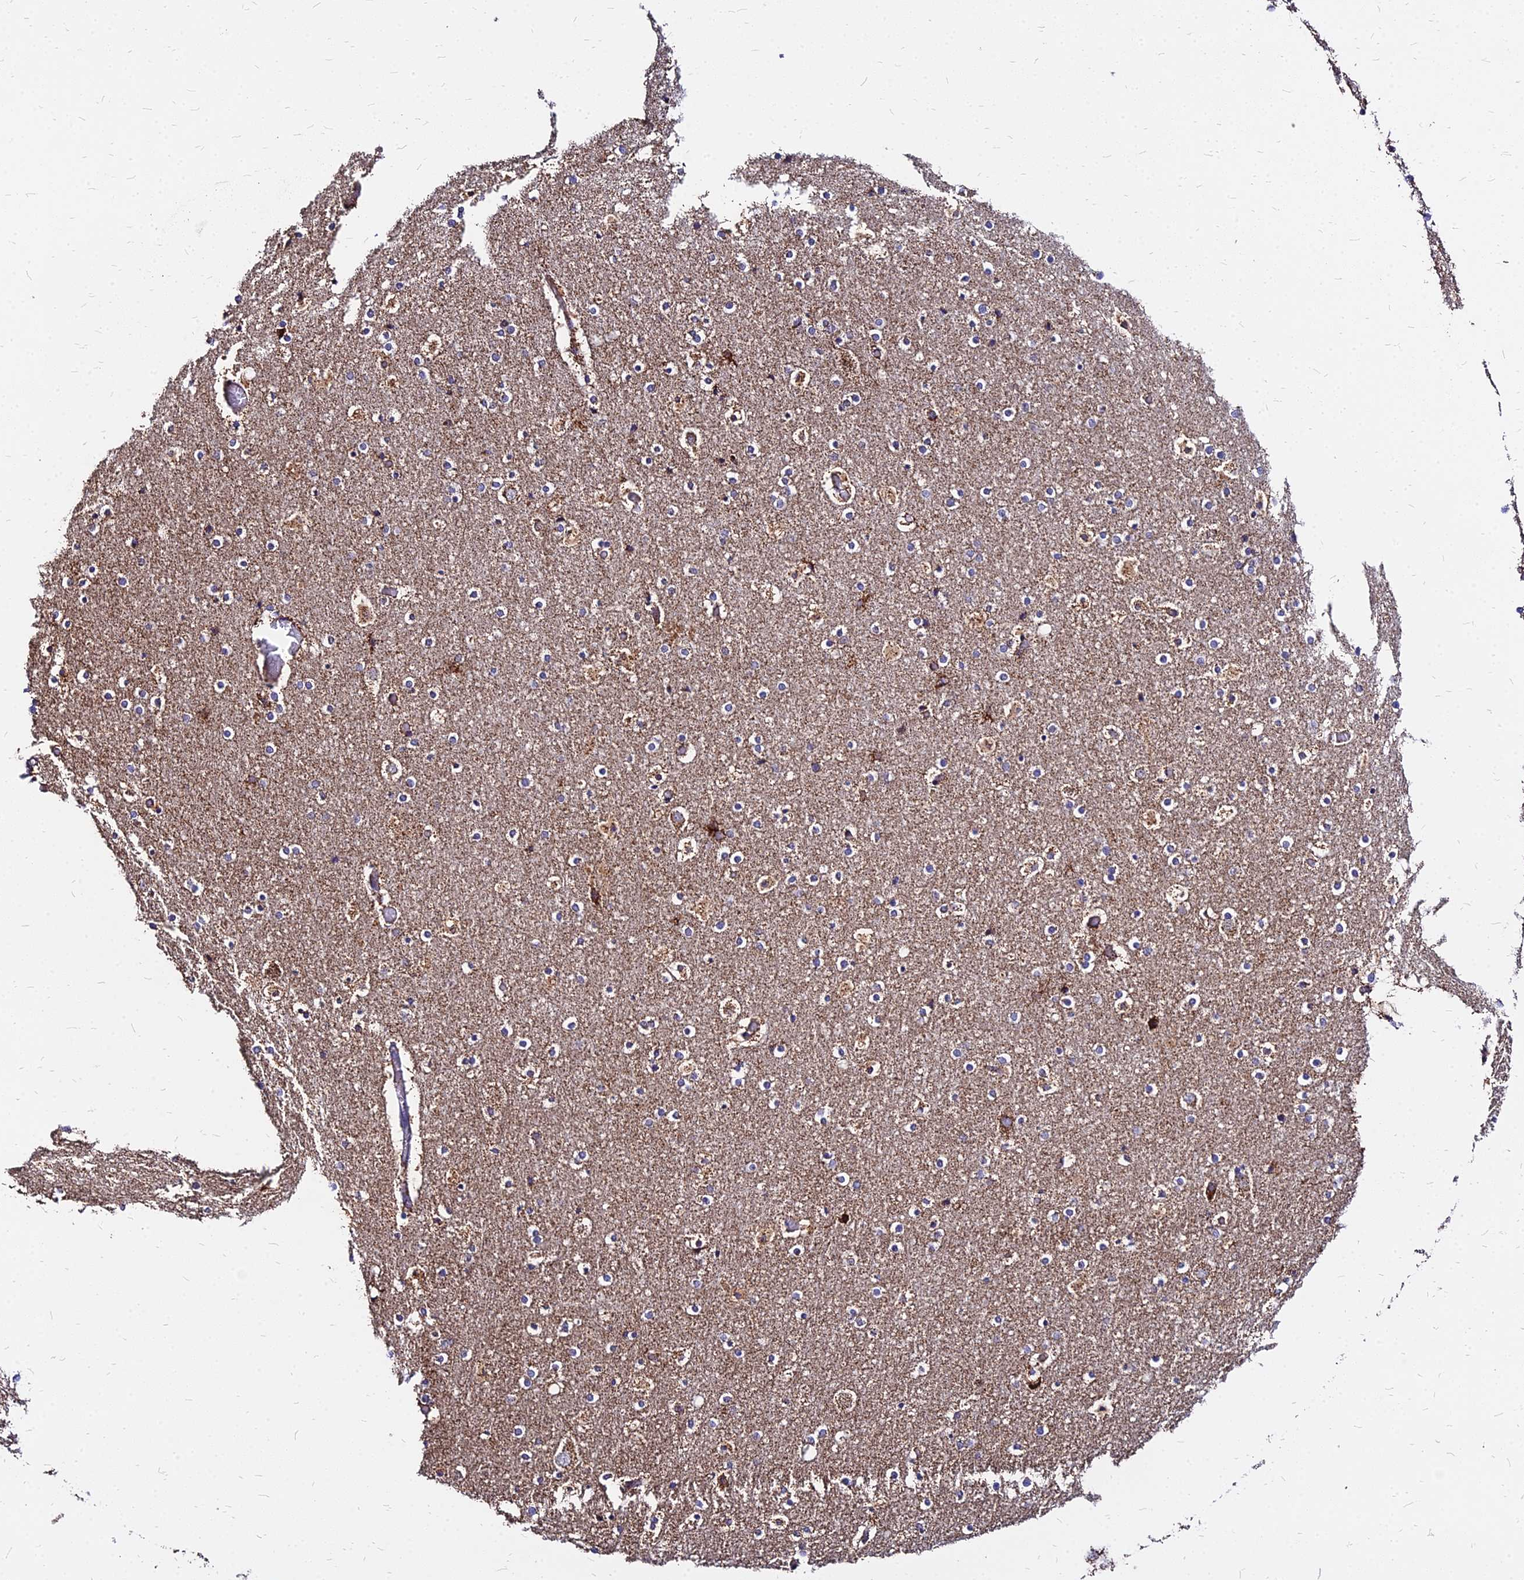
{"staining": {"intensity": "moderate", "quantity": ">75%", "location": "cytoplasmic/membranous"}, "tissue": "cerebral cortex", "cell_type": "Endothelial cells", "image_type": "normal", "snomed": [{"axis": "morphology", "description": "Normal tissue, NOS"}, {"axis": "topography", "description": "Cerebral cortex"}], "caption": "Cerebral cortex stained with immunohistochemistry demonstrates moderate cytoplasmic/membranous positivity in about >75% of endothelial cells.", "gene": "DLD", "patient": {"sex": "male", "age": 57}}